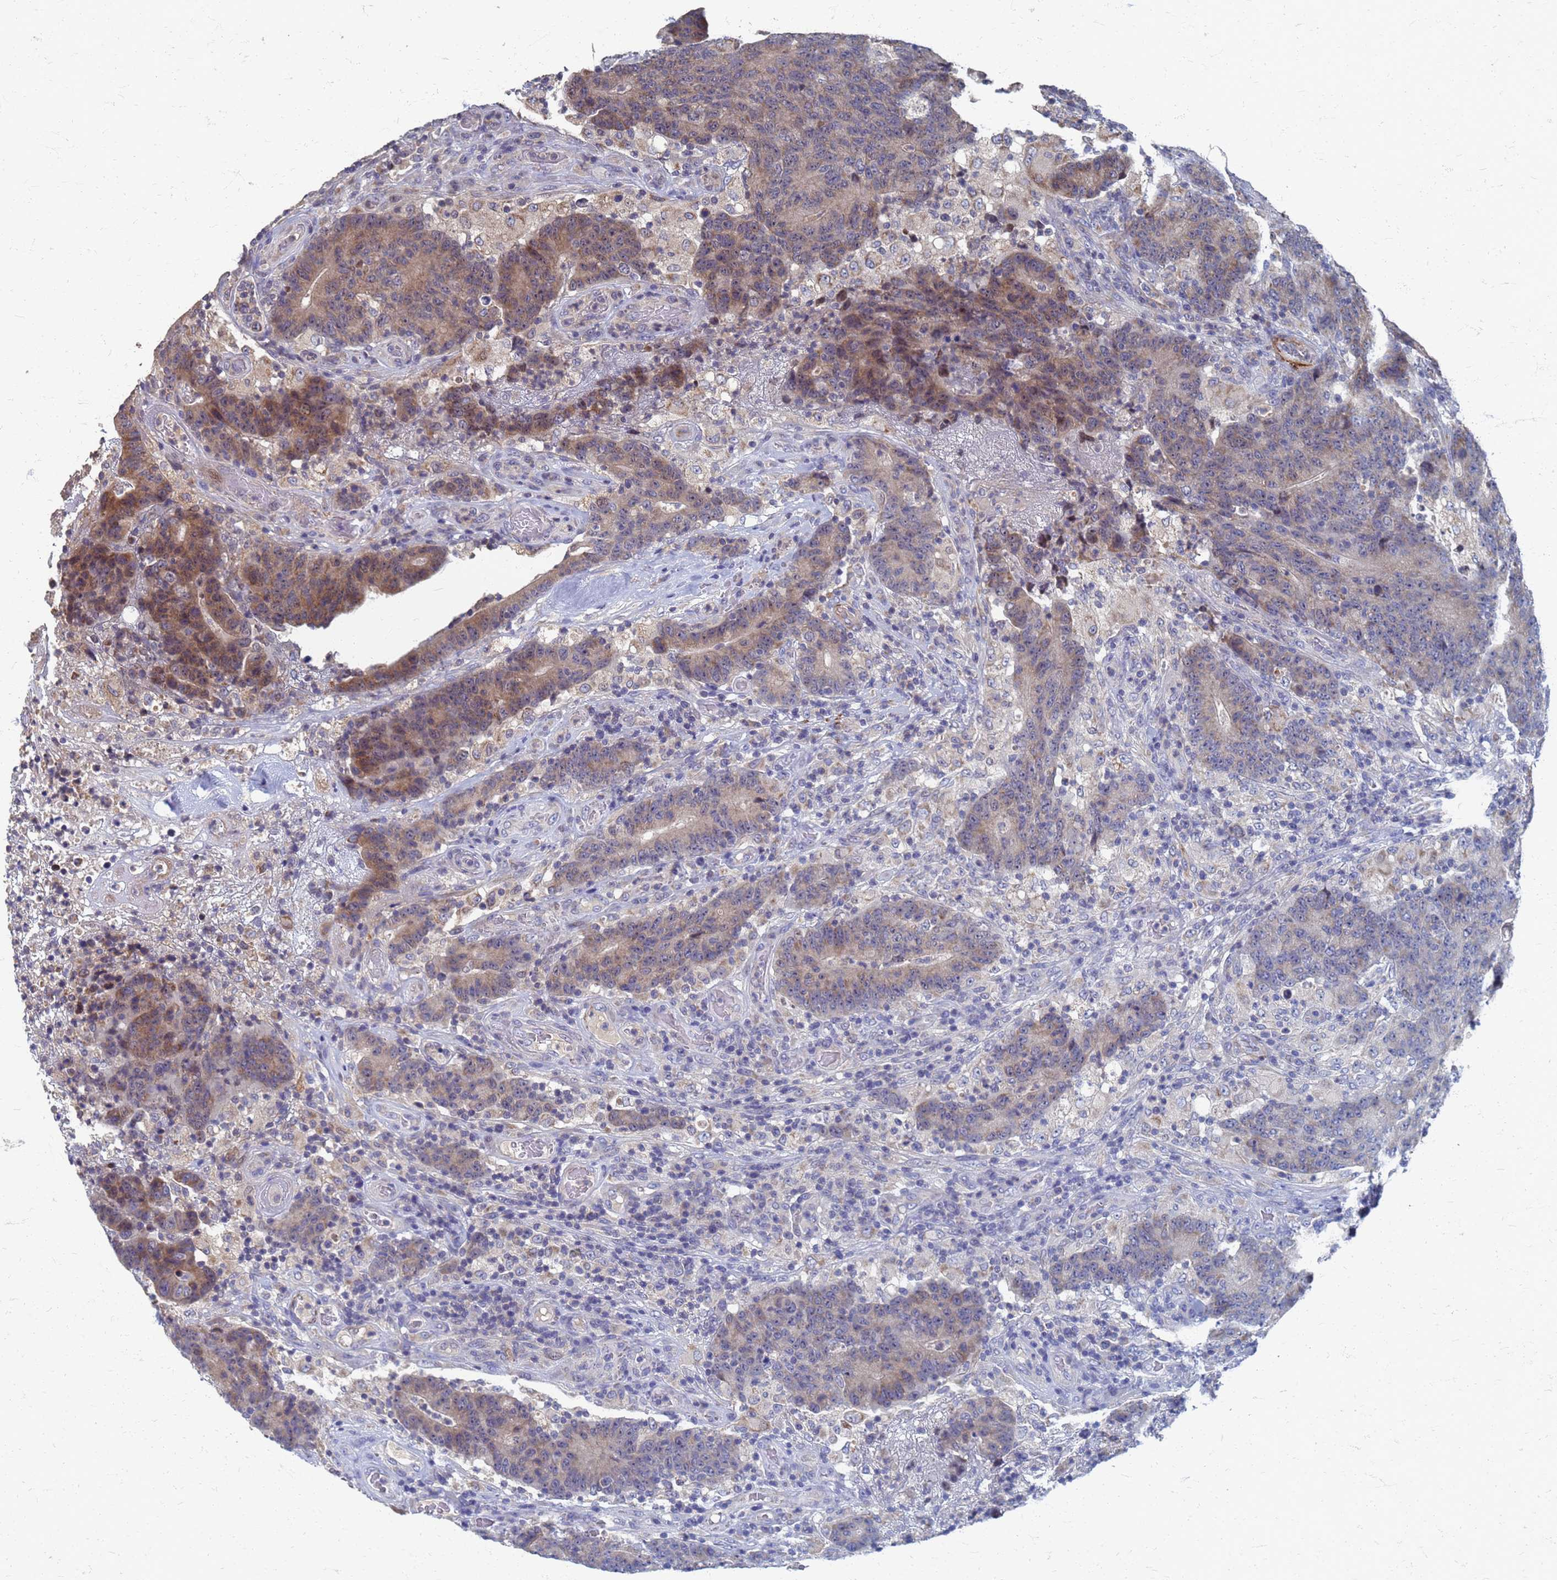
{"staining": {"intensity": "moderate", "quantity": "<25%", "location": "cytoplasmic/membranous"}, "tissue": "colorectal cancer", "cell_type": "Tumor cells", "image_type": "cancer", "snomed": [{"axis": "morphology", "description": "Normal tissue, NOS"}, {"axis": "morphology", "description": "Adenocarcinoma, NOS"}, {"axis": "topography", "description": "Colon"}], "caption": "Protein expression analysis of human colorectal cancer (adenocarcinoma) reveals moderate cytoplasmic/membranous positivity in about <25% of tumor cells. The staining was performed using DAB, with brown indicating positive protein expression. Nuclei are stained blue with hematoxylin.", "gene": "ATPAF1", "patient": {"sex": "female", "age": 75}}